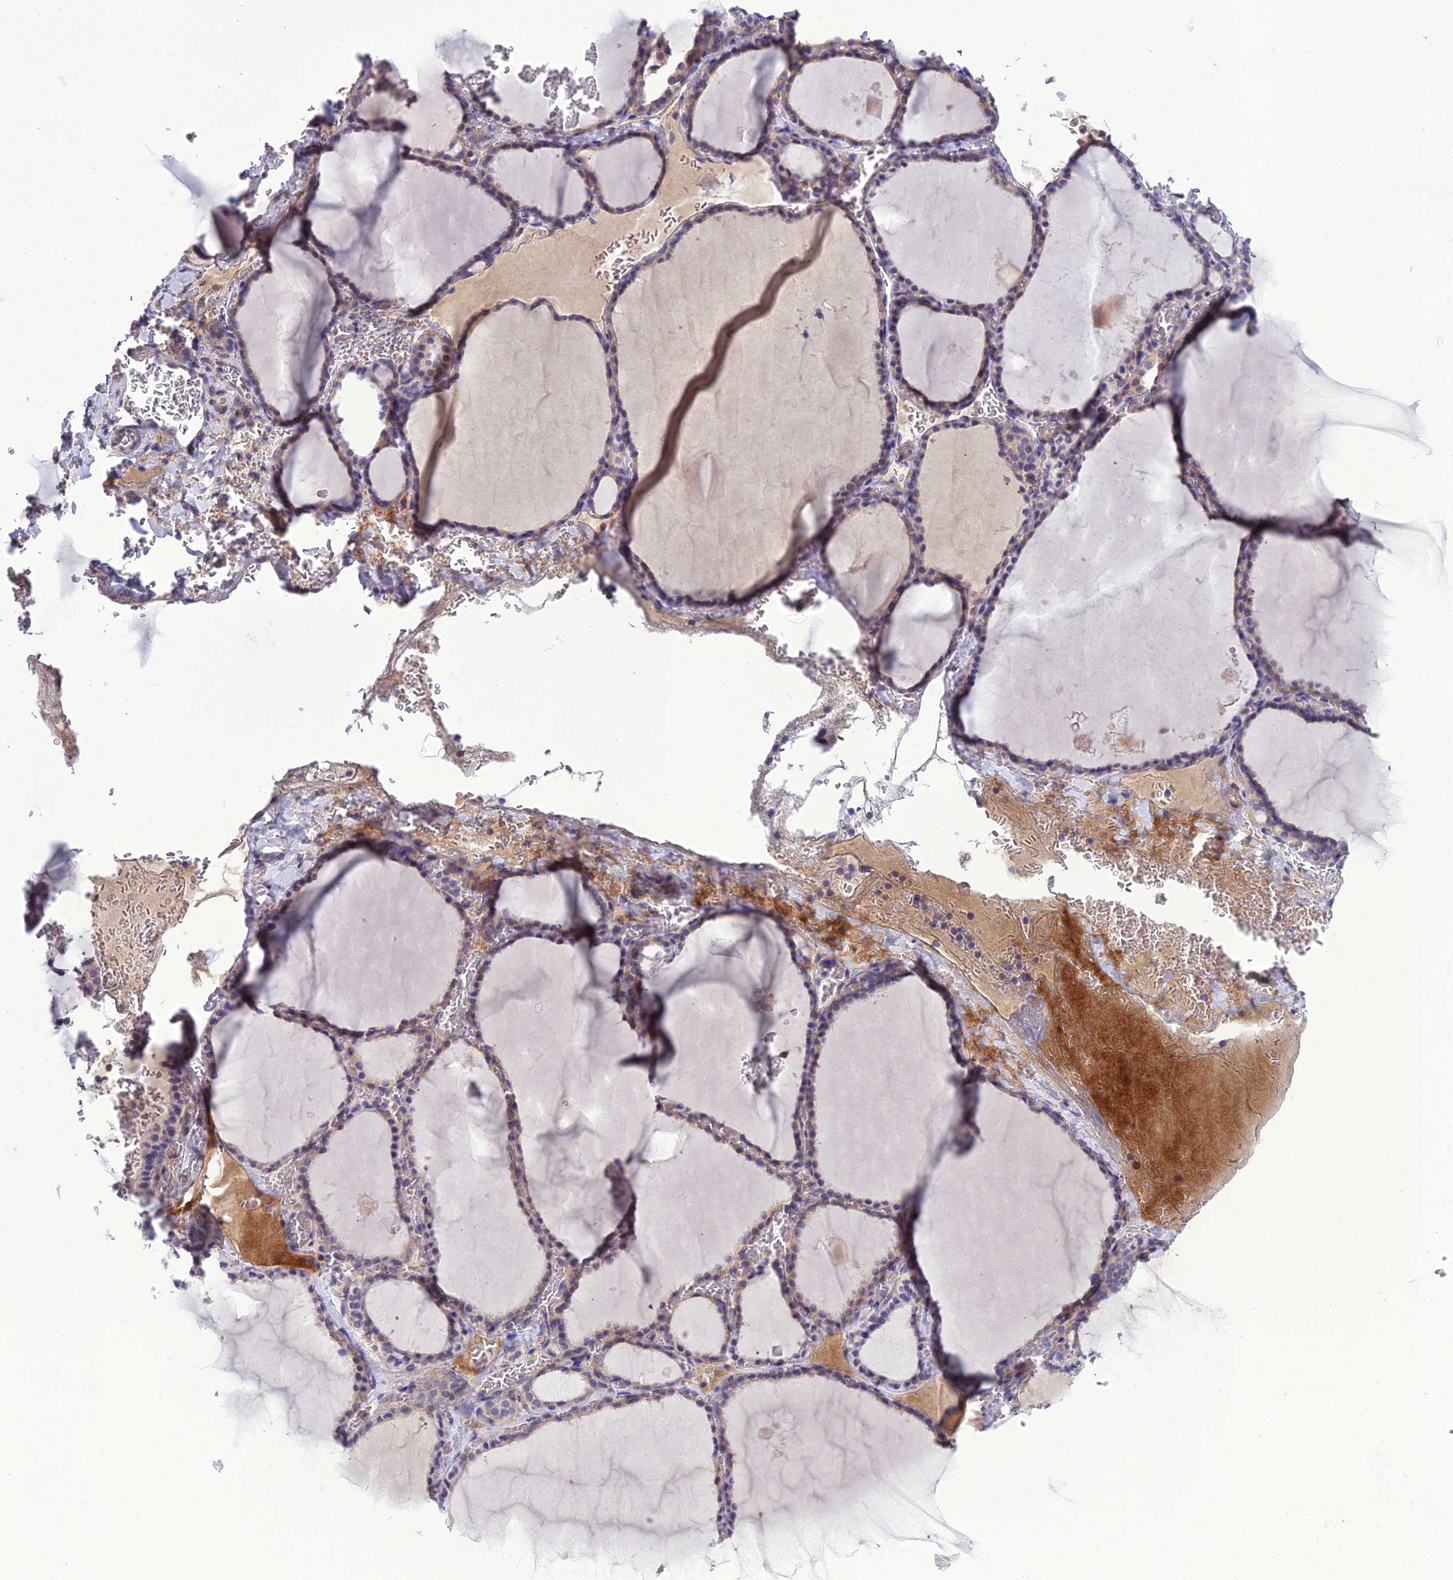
{"staining": {"intensity": "weak", "quantity": "25%-75%", "location": "cytoplasmic/membranous"}, "tissue": "thyroid gland", "cell_type": "Glandular cells", "image_type": "normal", "snomed": [{"axis": "morphology", "description": "Normal tissue, NOS"}, {"axis": "topography", "description": "Thyroid gland"}], "caption": "Protein staining shows weak cytoplasmic/membranous expression in approximately 25%-75% of glandular cells in normal thyroid gland. Using DAB (3,3'-diaminobenzidine) (brown) and hematoxylin (blue) stains, captured at high magnification using brightfield microscopy.", "gene": "GDF6", "patient": {"sex": "female", "age": 39}}